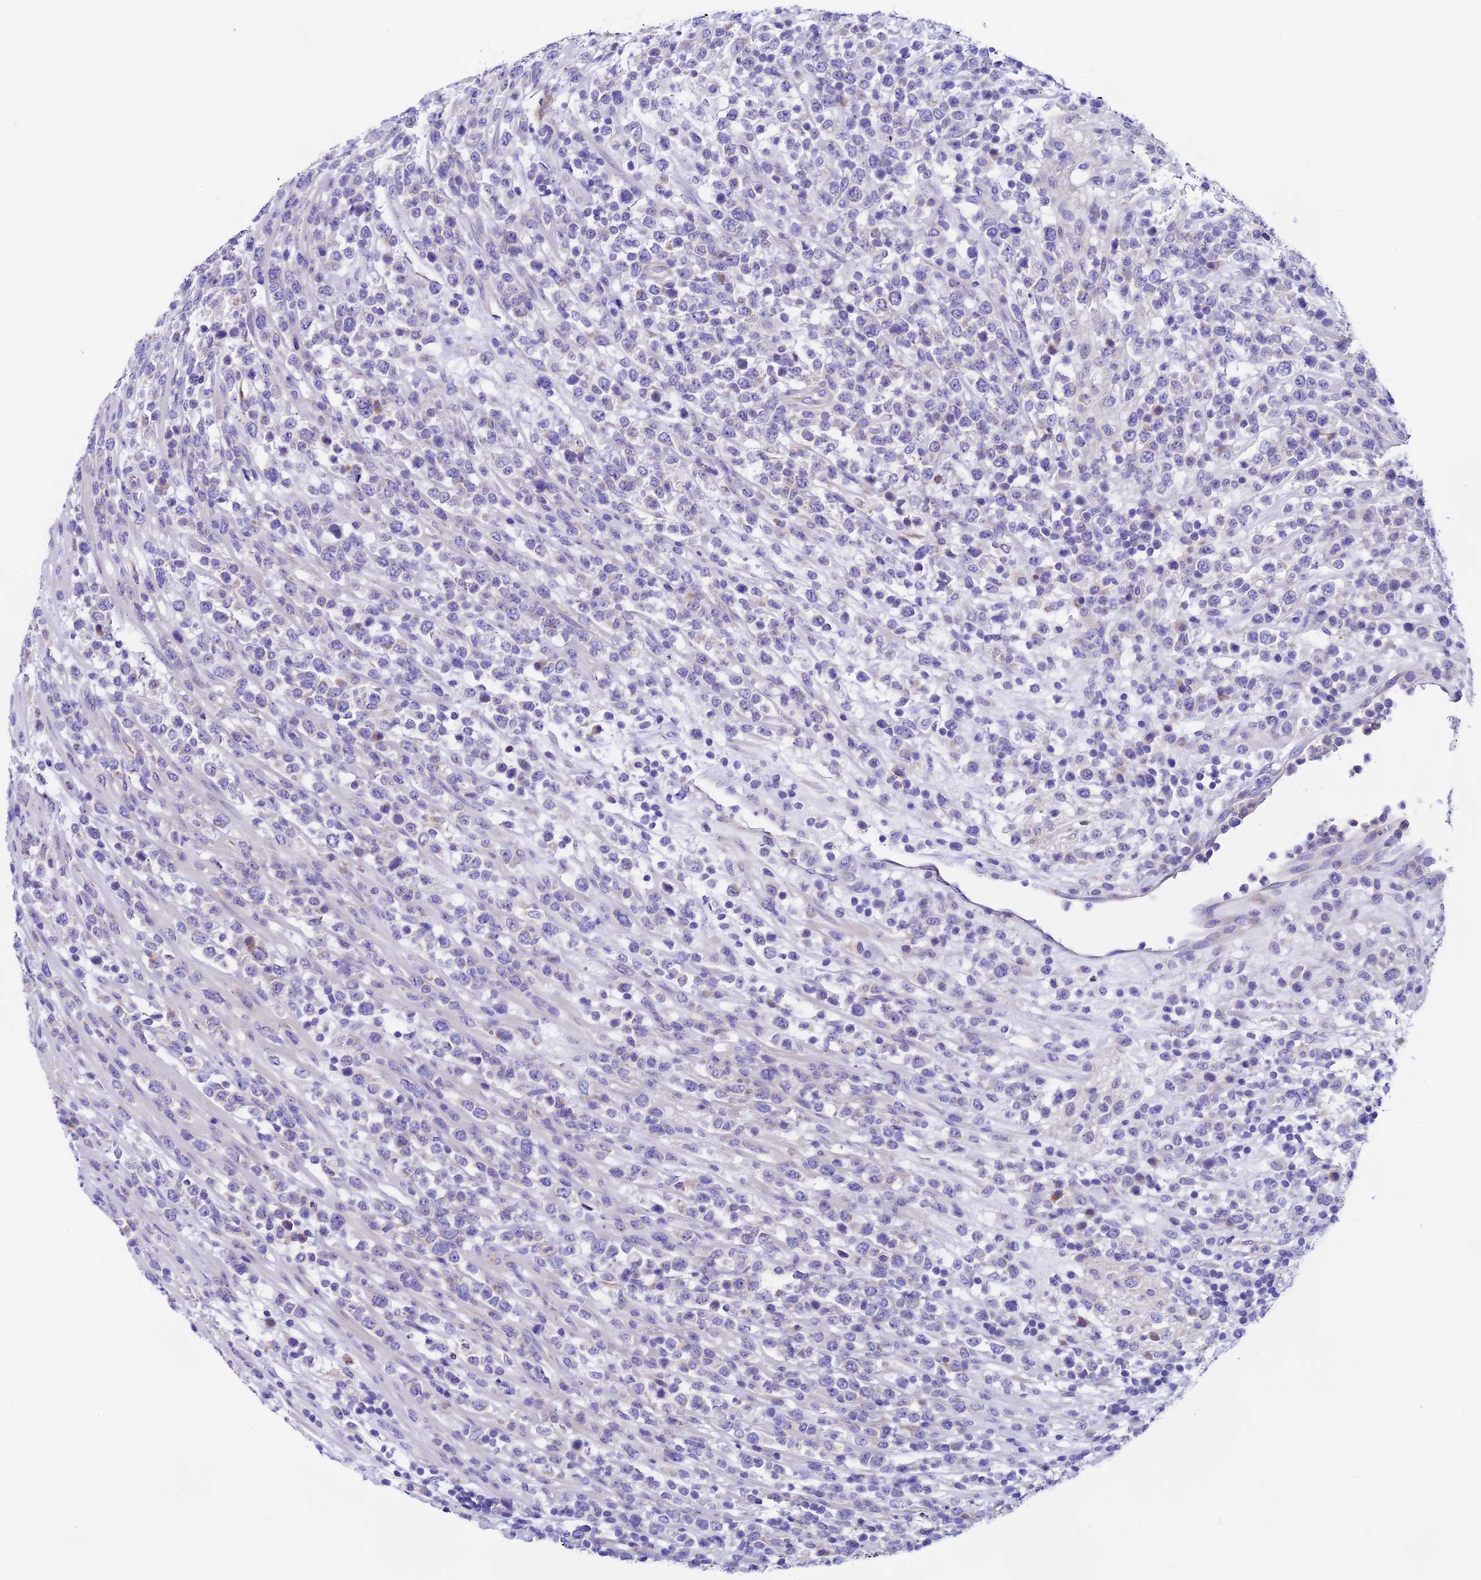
{"staining": {"intensity": "negative", "quantity": "none", "location": "none"}, "tissue": "lymphoma", "cell_type": "Tumor cells", "image_type": "cancer", "snomed": [{"axis": "morphology", "description": "Malignant lymphoma, non-Hodgkin's type, High grade"}, {"axis": "topography", "description": "Colon"}], "caption": "A high-resolution image shows immunohistochemistry staining of lymphoma, which demonstrates no significant expression in tumor cells. (Stains: DAB immunohistochemistry with hematoxylin counter stain, Microscopy: brightfield microscopy at high magnification).", "gene": "COMTD1", "patient": {"sex": "female", "age": 53}}